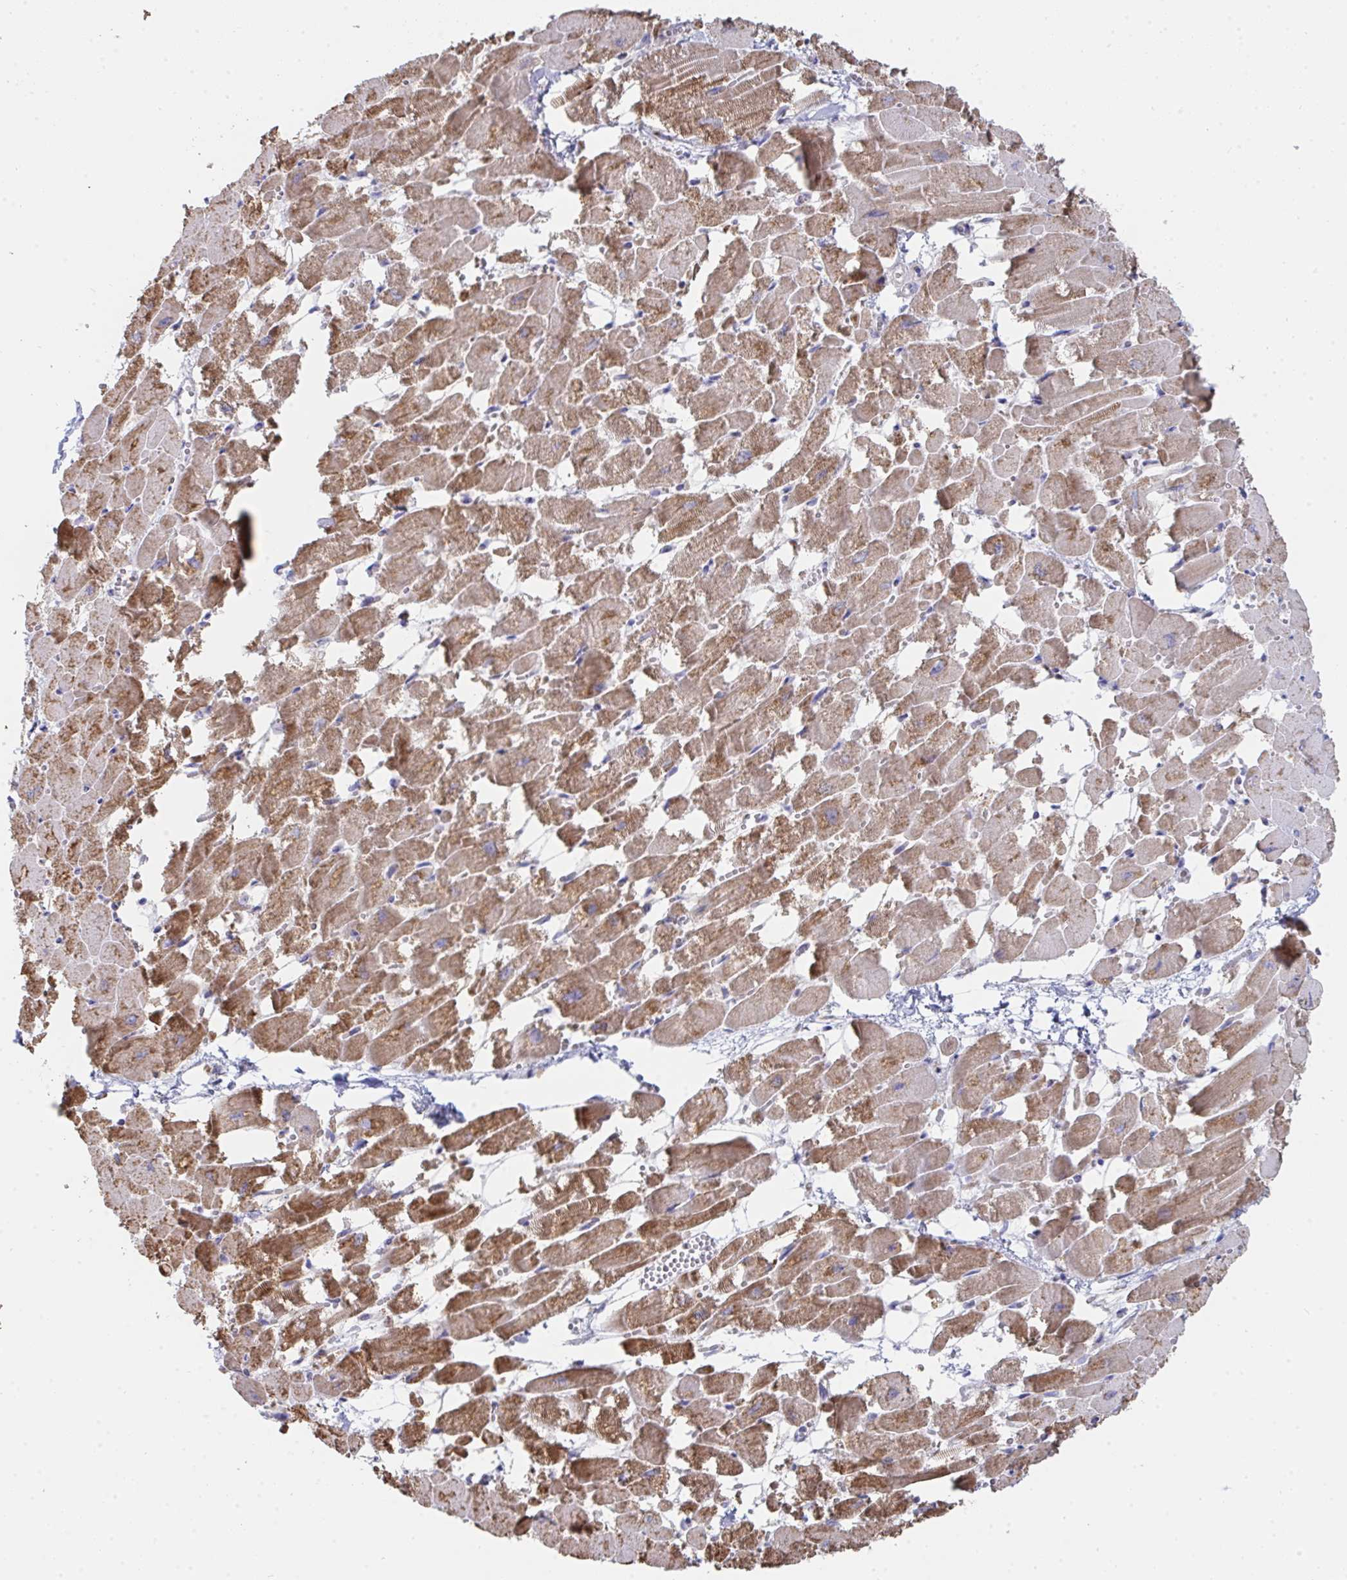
{"staining": {"intensity": "moderate", "quantity": ">75%", "location": "cytoplasmic/membranous"}, "tissue": "heart muscle", "cell_type": "Cardiomyocytes", "image_type": "normal", "snomed": [{"axis": "morphology", "description": "Normal tissue, NOS"}, {"axis": "topography", "description": "Heart"}], "caption": "Normal heart muscle demonstrates moderate cytoplasmic/membranous positivity in about >75% of cardiomyocytes, visualized by immunohistochemistry. The protein of interest is shown in brown color, while the nuclei are stained blue.", "gene": "AIFM1", "patient": {"sex": "female", "age": 52}}